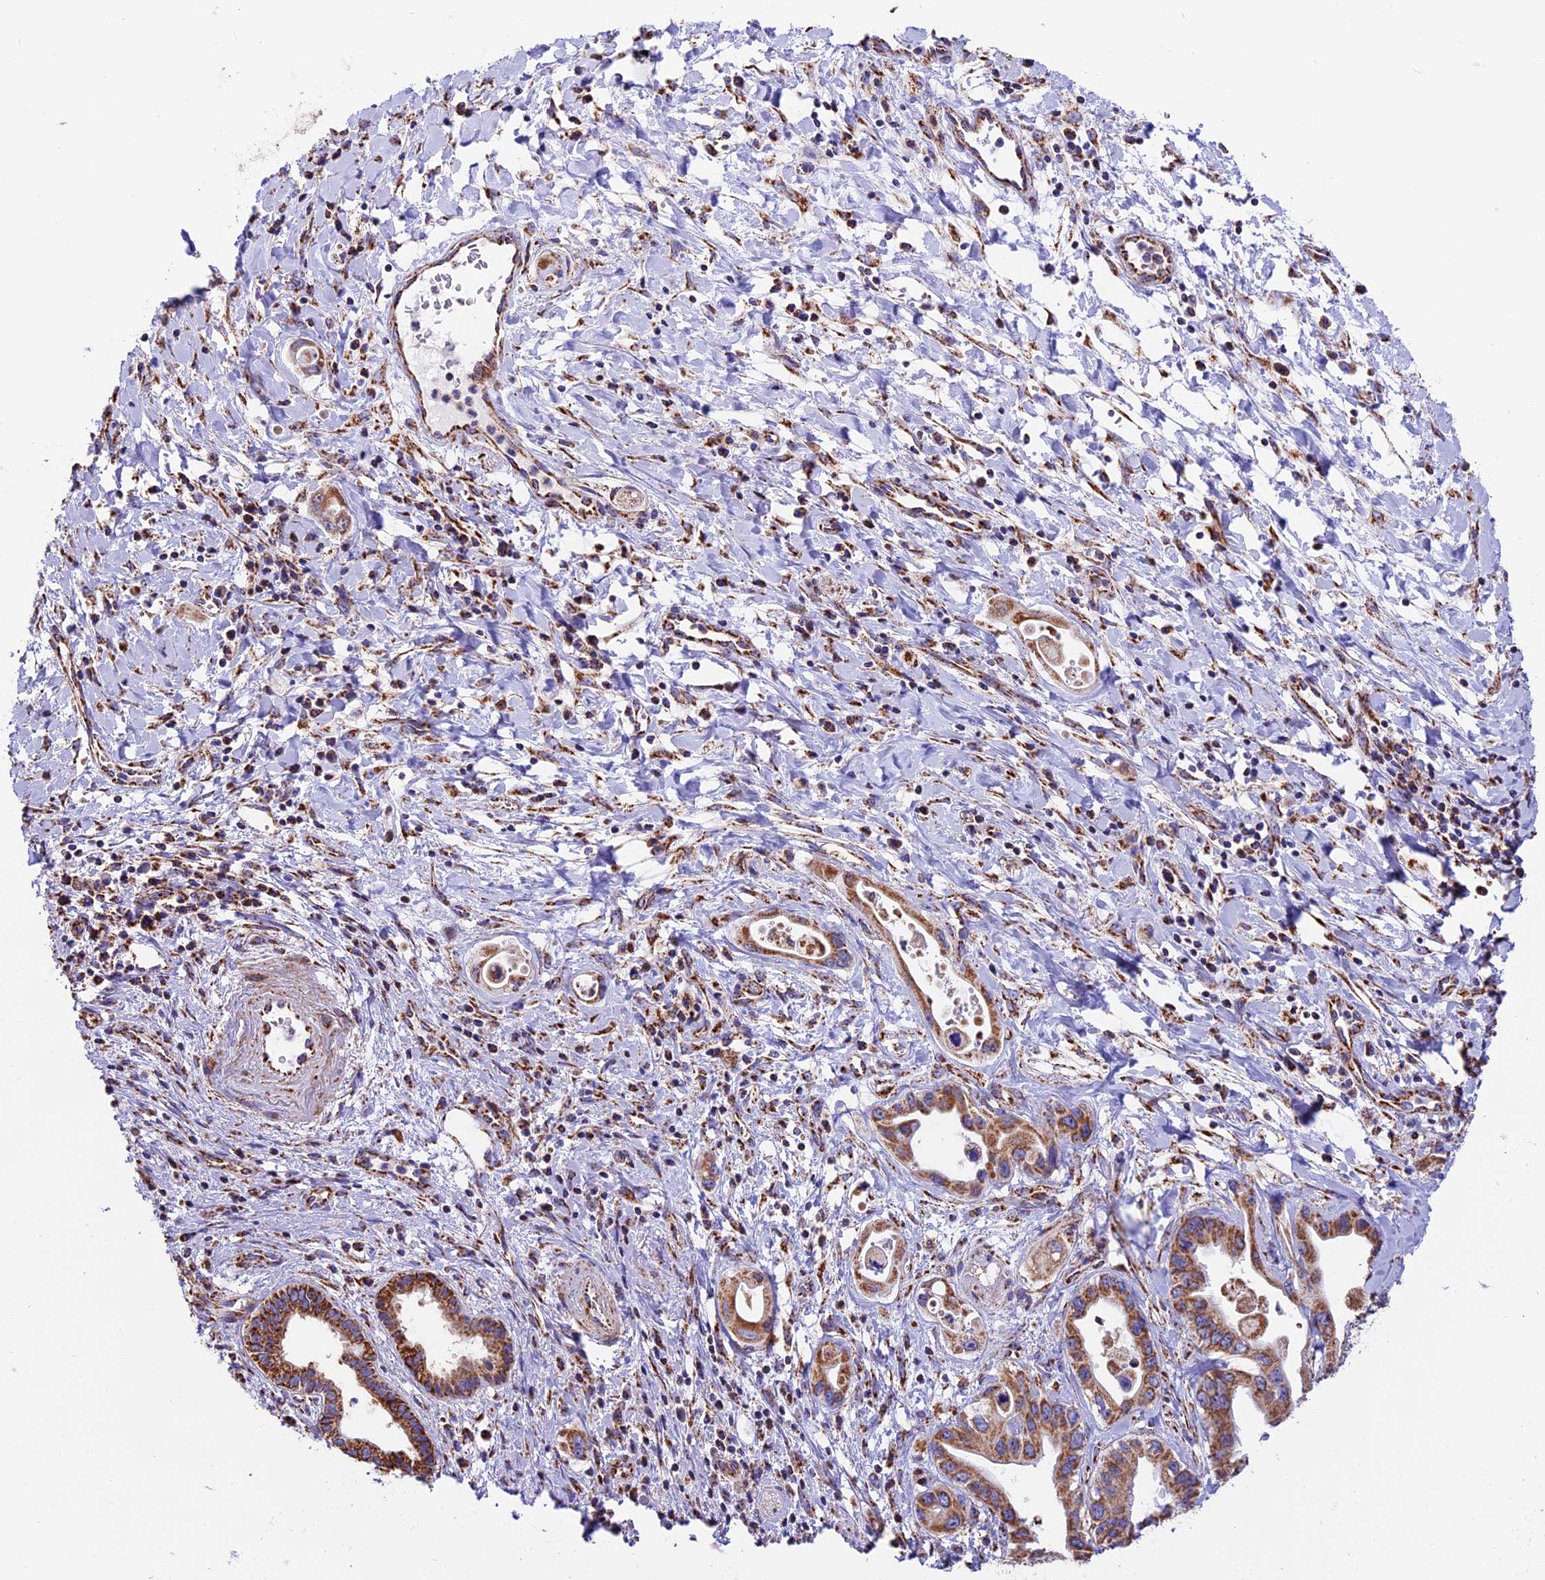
{"staining": {"intensity": "strong", "quantity": ">75%", "location": "cytoplasmic/membranous"}, "tissue": "pancreatic cancer", "cell_type": "Tumor cells", "image_type": "cancer", "snomed": [{"axis": "morphology", "description": "Adenocarcinoma, NOS"}, {"axis": "topography", "description": "Pancreas"}], "caption": "The immunohistochemical stain labels strong cytoplasmic/membranous staining in tumor cells of pancreatic cancer (adenocarcinoma) tissue.", "gene": "NDUFA8", "patient": {"sex": "female", "age": 77}}